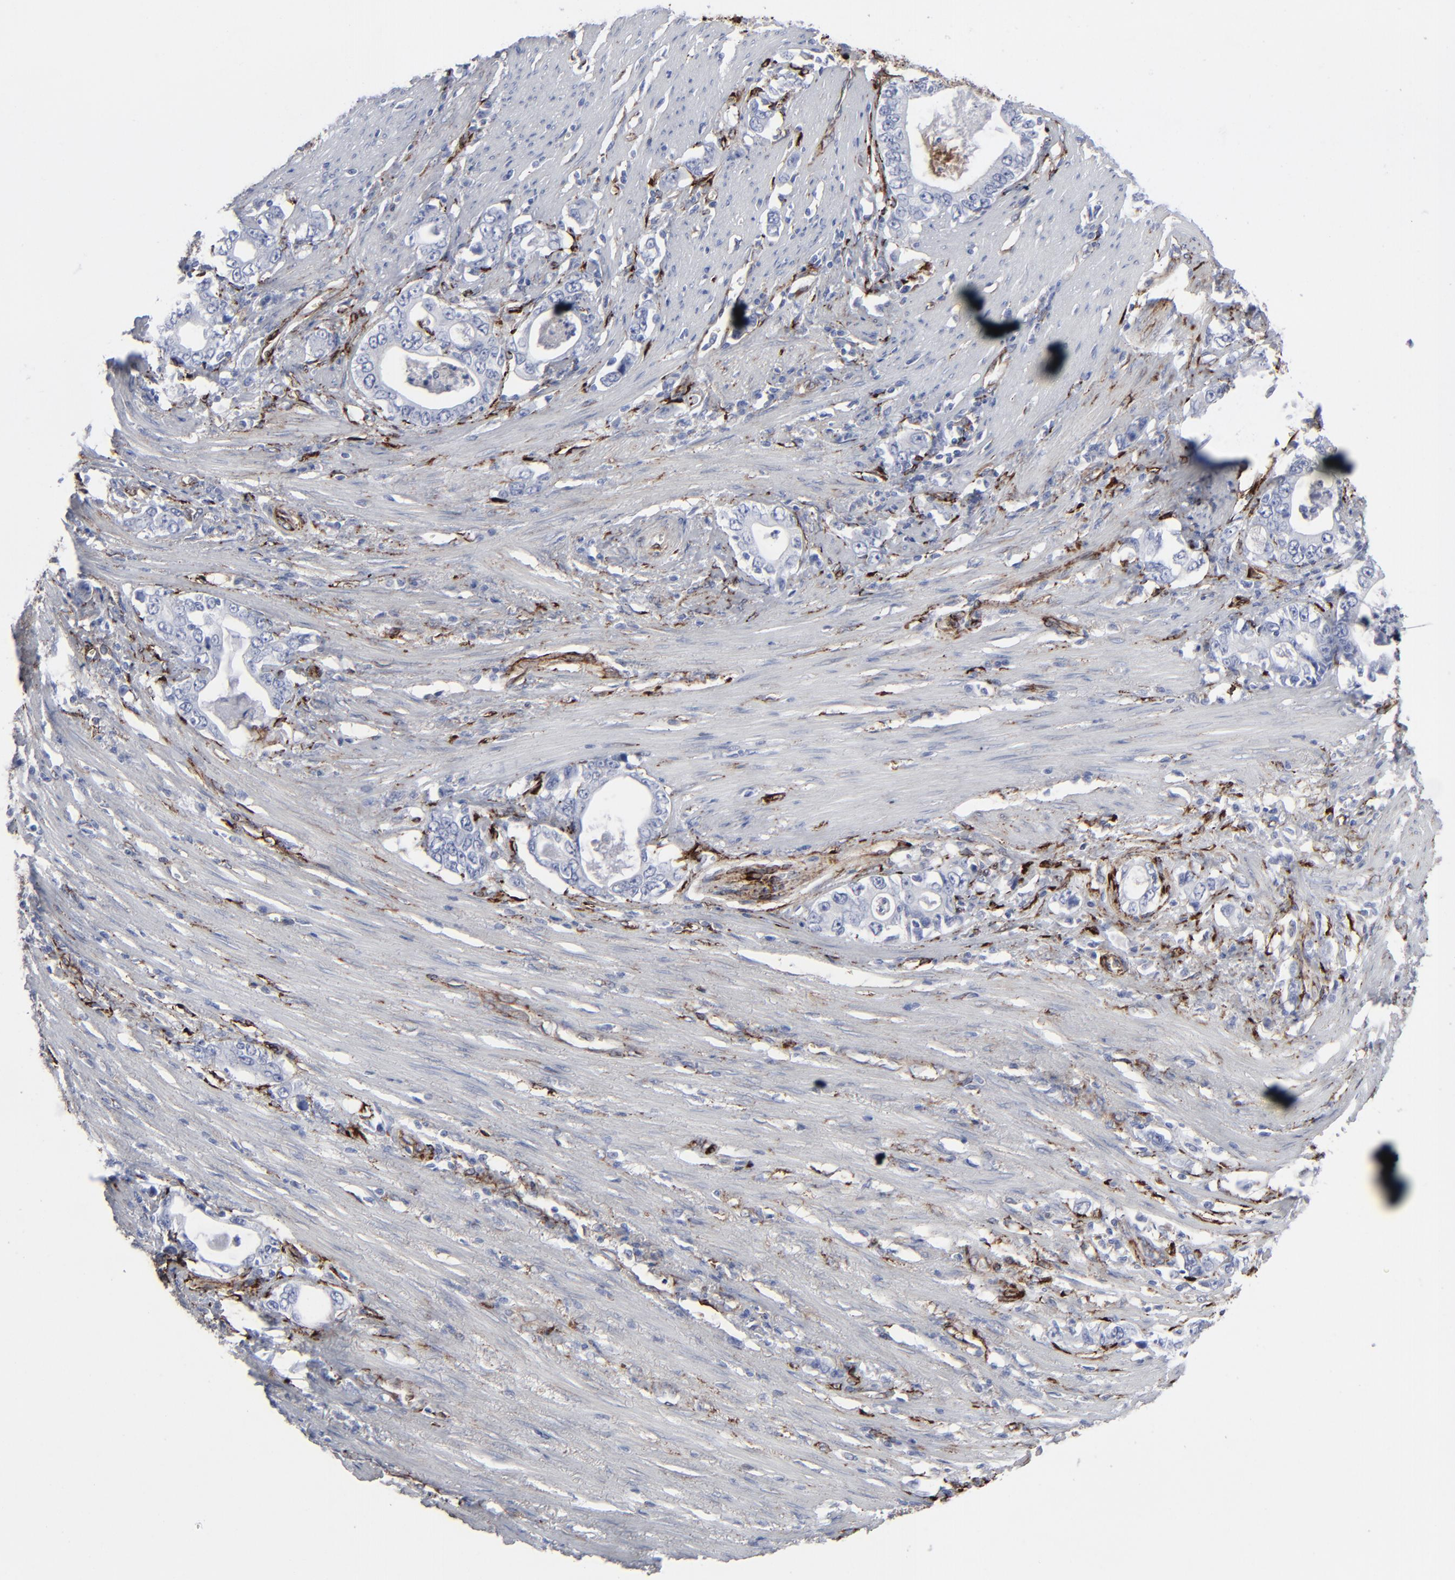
{"staining": {"intensity": "negative", "quantity": "none", "location": "none"}, "tissue": "stomach cancer", "cell_type": "Tumor cells", "image_type": "cancer", "snomed": [{"axis": "morphology", "description": "Adenocarcinoma, NOS"}, {"axis": "topography", "description": "Stomach, lower"}], "caption": "A micrograph of human adenocarcinoma (stomach) is negative for staining in tumor cells.", "gene": "SPARC", "patient": {"sex": "female", "age": 72}}